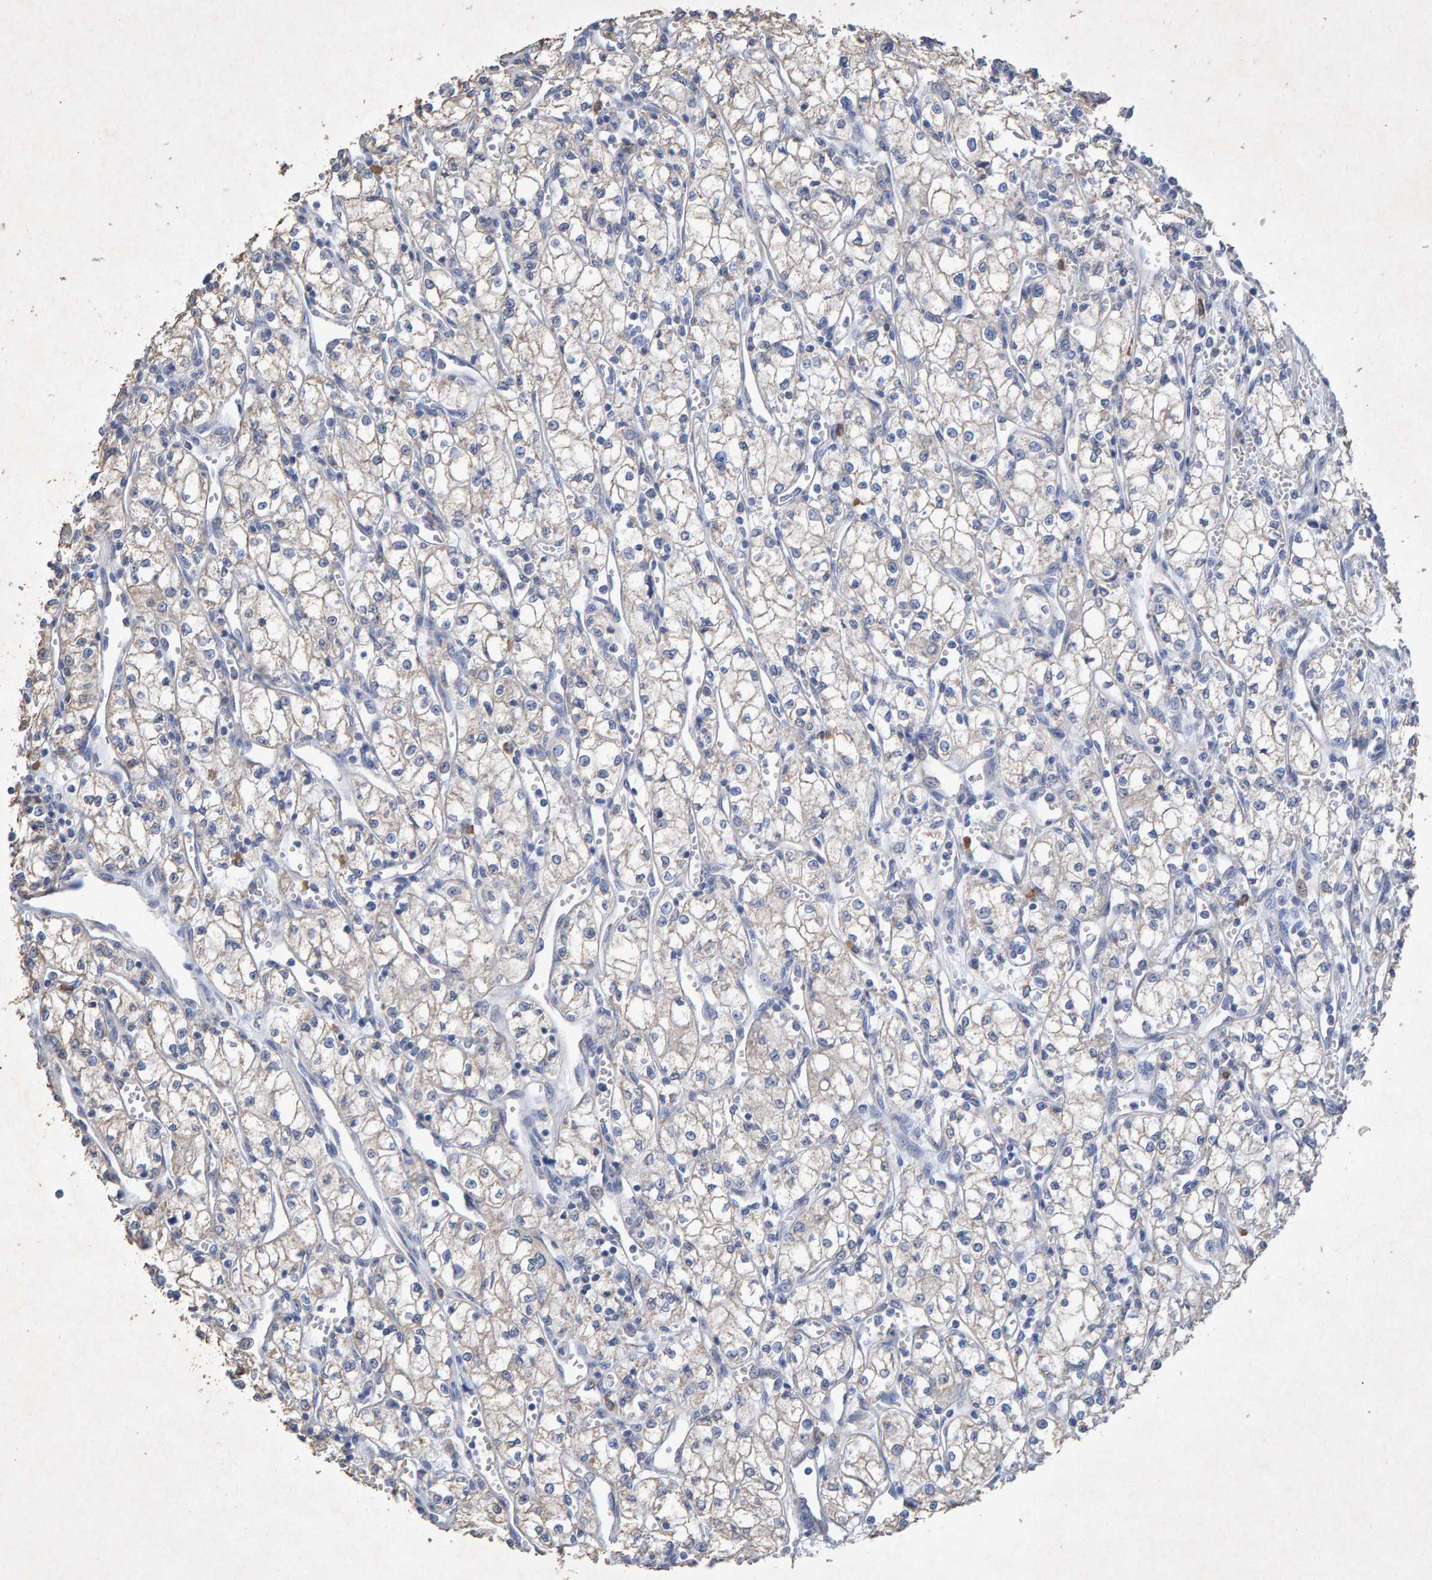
{"staining": {"intensity": "negative", "quantity": "none", "location": "none"}, "tissue": "renal cancer", "cell_type": "Tumor cells", "image_type": "cancer", "snomed": [{"axis": "morphology", "description": "Adenocarcinoma, NOS"}, {"axis": "topography", "description": "Kidney"}], "caption": "Adenocarcinoma (renal) stained for a protein using immunohistochemistry (IHC) exhibits no staining tumor cells.", "gene": "CTH", "patient": {"sex": "male", "age": 59}}